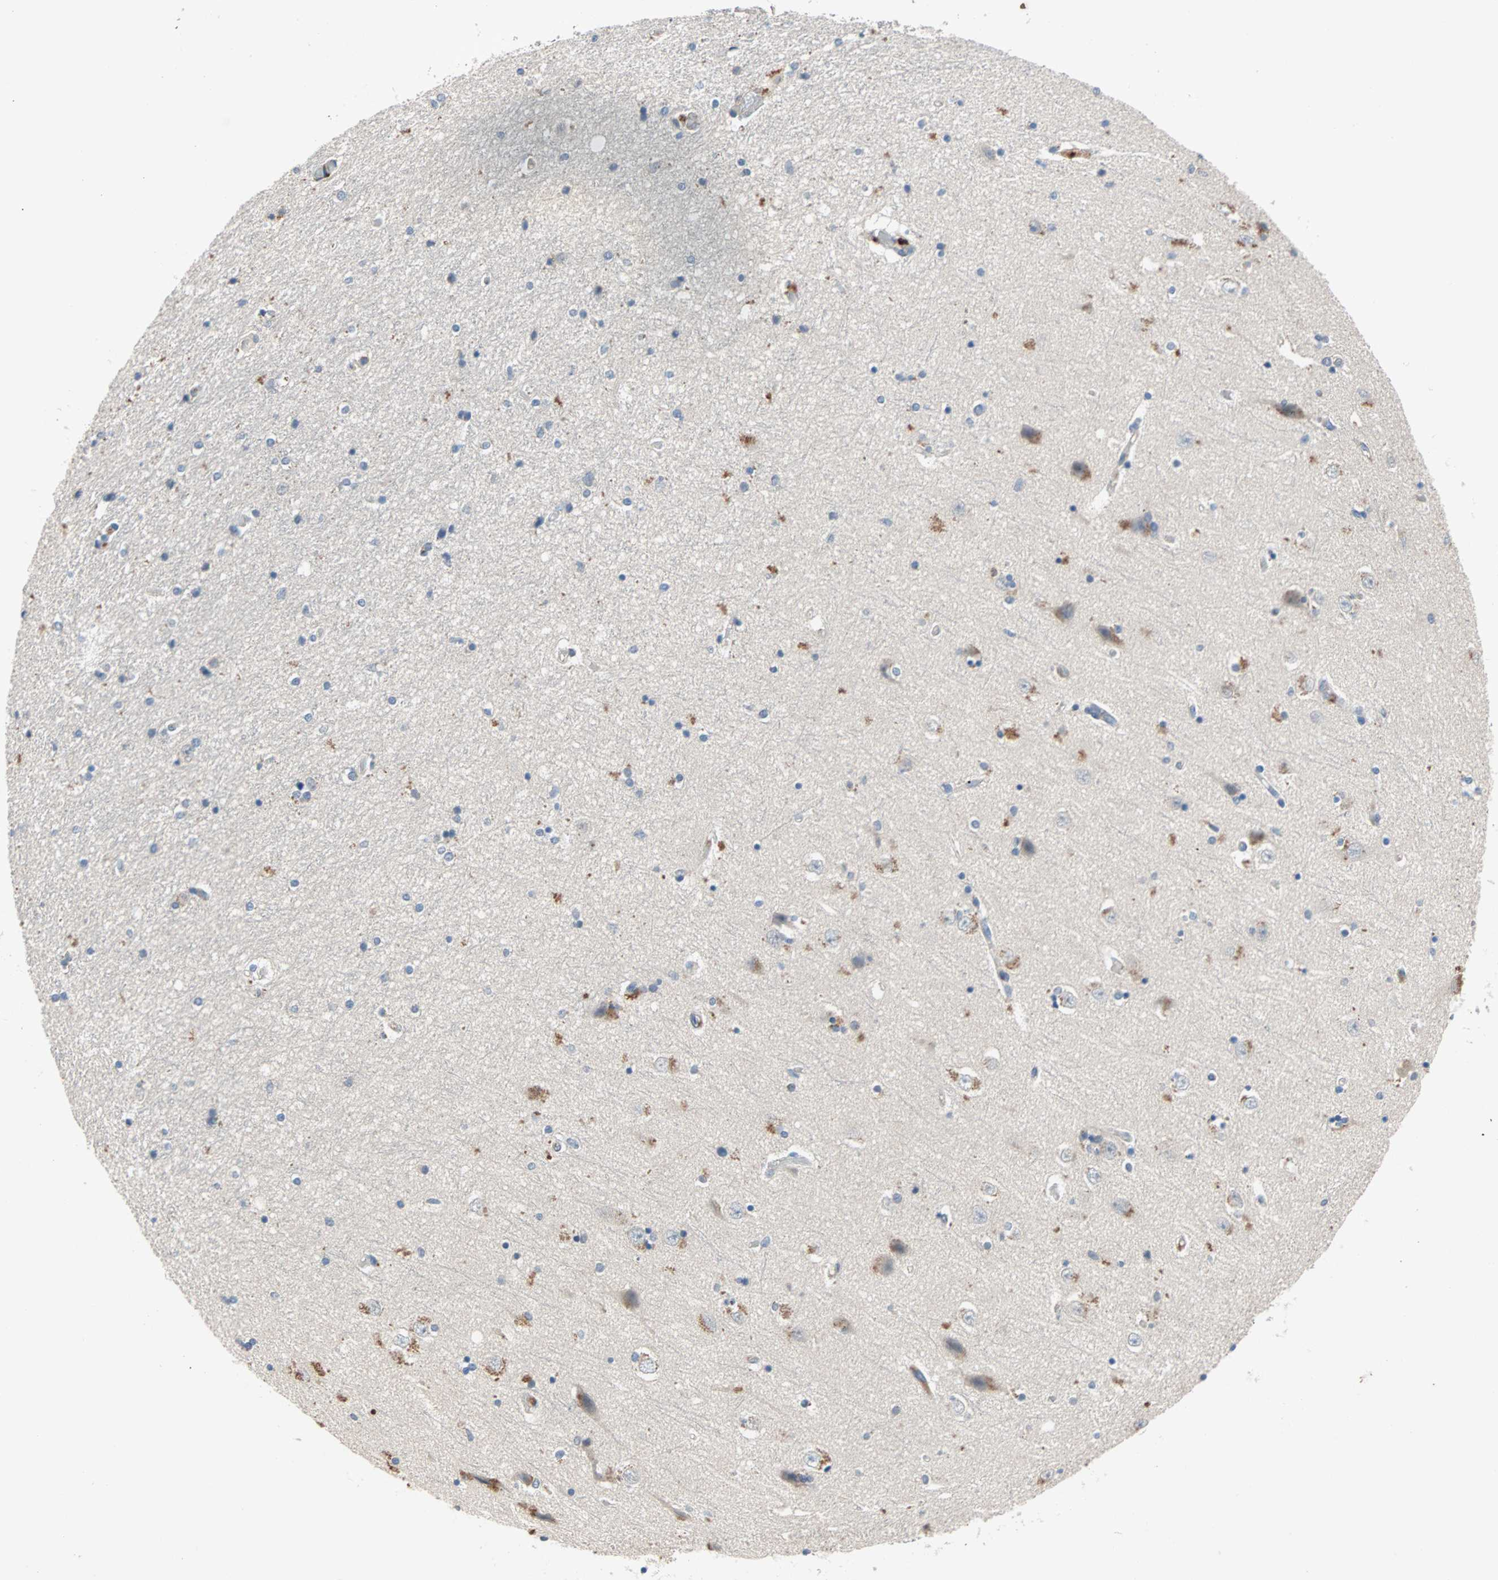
{"staining": {"intensity": "weak", "quantity": "25%-75%", "location": "cytoplasmic/membranous,nuclear"}, "tissue": "hippocampus", "cell_type": "Glial cells", "image_type": "normal", "snomed": [{"axis": "morphology", "description": "Normal tissue, NOS"}, {"axis": "topography", "description": "Hippocampus"}], "caption": "An image of human hippocampus stained for a protein reveals weak cytoplasmic/membranous,nuclear brown staining in glial cells. The protein is shown in brown color, while the nuclei are stained blue.", "gene": "MAP4K1", "patient": {"sex": "female", "age": 54}}